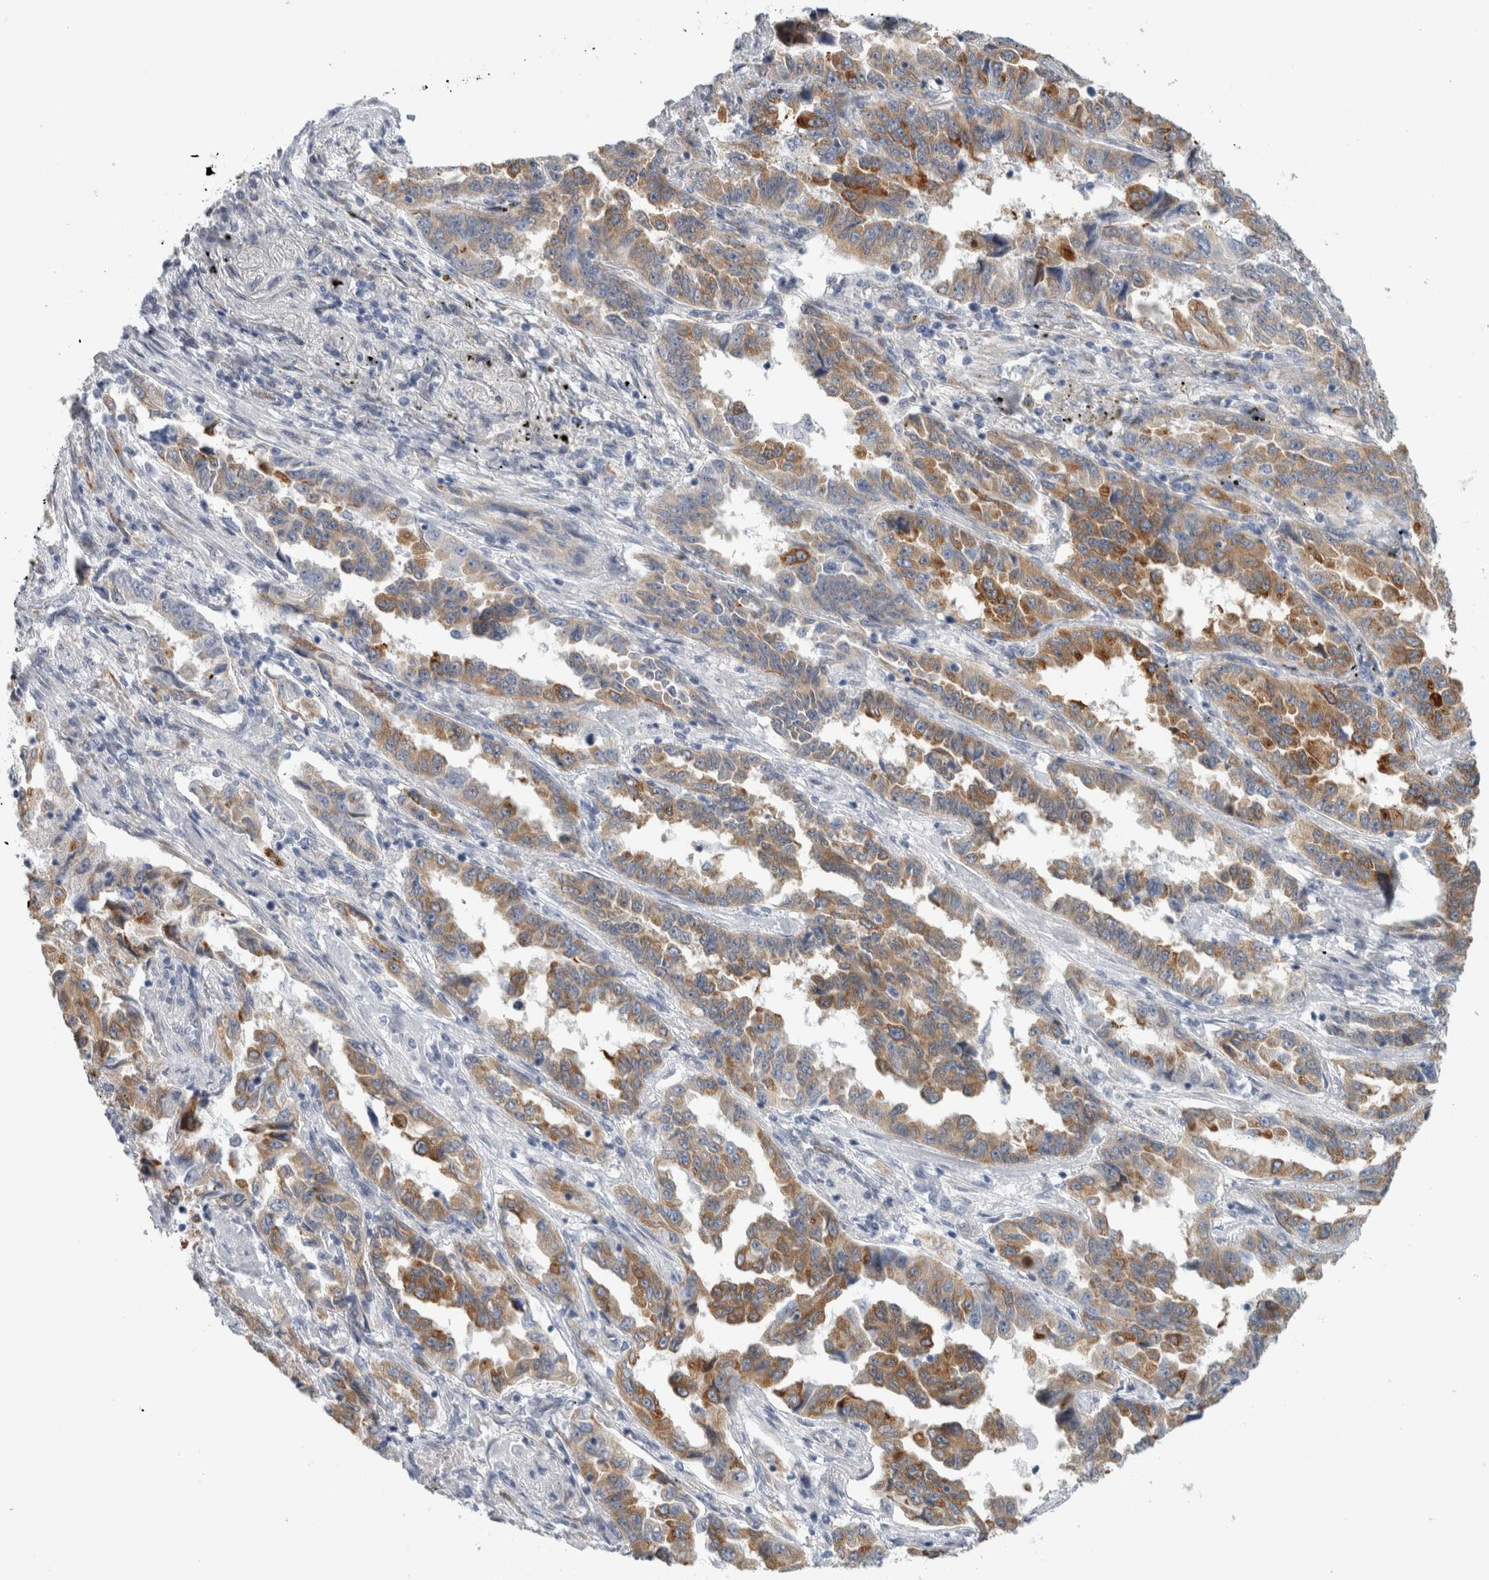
{"staining": {"intensity": "moderate", "quantity": ">75%", "location": "cytoplasmic/membranous"}, "tissue": "lung cancer", "cell_type": "Tumor cells", "image_type": "cancer", "snomed": [{"axis": "morphology", "description": "Adenocarcinoma, NOS"}, {"axis": "topography", "description": "Lung"}], "caption": "Immunohistochemical staining of human lung cancer reveals medium levels of moderate cytoplasmic/membranous staining in about >75% of tumor cells. Using DAB (3,3'-diaminobenzidine) (brown) and hematoxylin (blue) stains, captured at high magnification using brightfield microscopy.", "gene": "B3GNT3", "patient": {"sex": "female", "age": 51}}